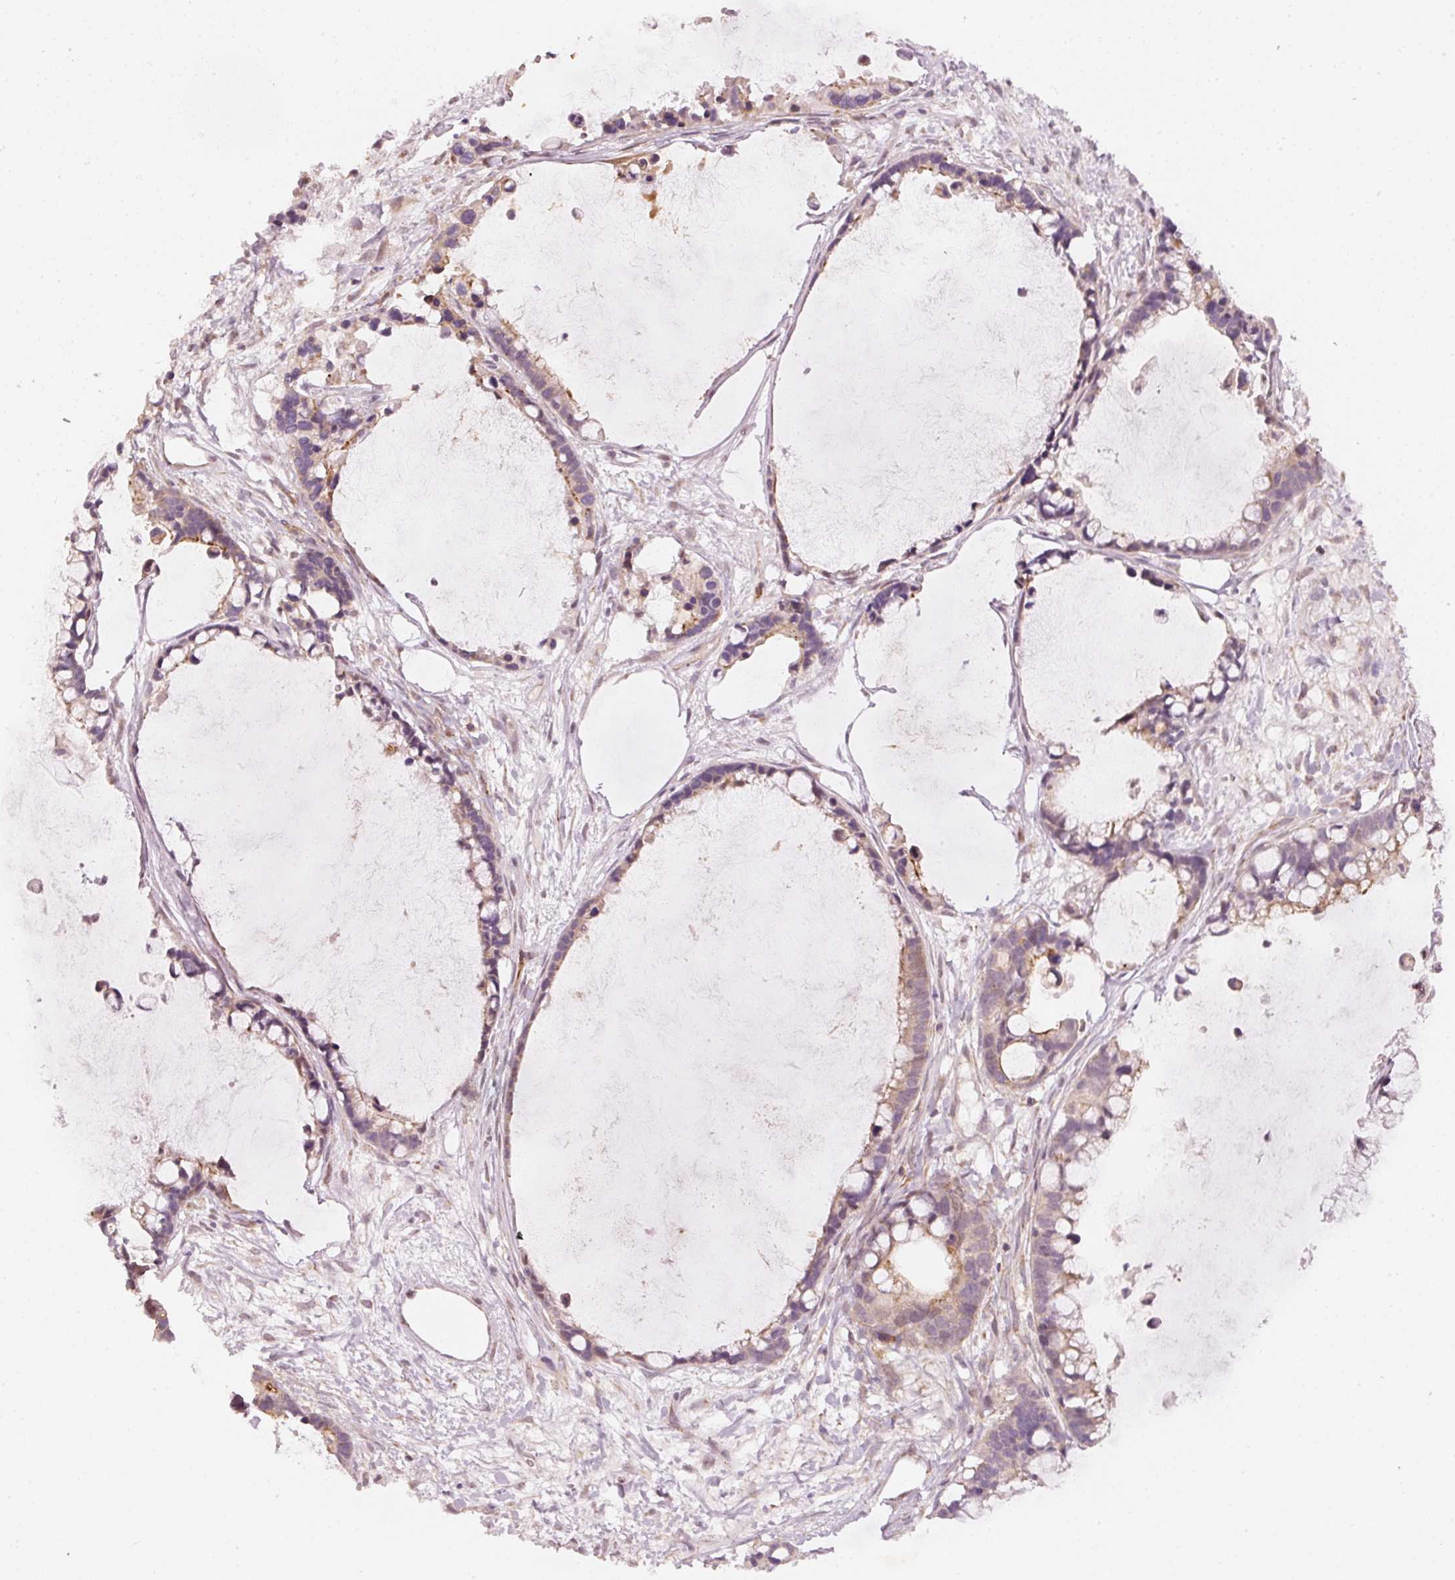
{"staining": {"intensity": "weak", "quantity": "<25%", "location": "cytoplasmic/membranous"}, "tissue": "ovarian cancer", "cell_type": "Tumor cells", "image_type": "cancer", "snomed": [{"axis": "morphology", "description": "Cystadenocarcinoma, mucinous, NOS"}, {"axis": "topography", "description": "Ovary"}], "caption": "Tumor cells show no significant staining in ovarian cancer (mucinous cystadenocarcinoma).", "gene": "ARHGAP22", "patient": {"sex": "female", "age": 63}}